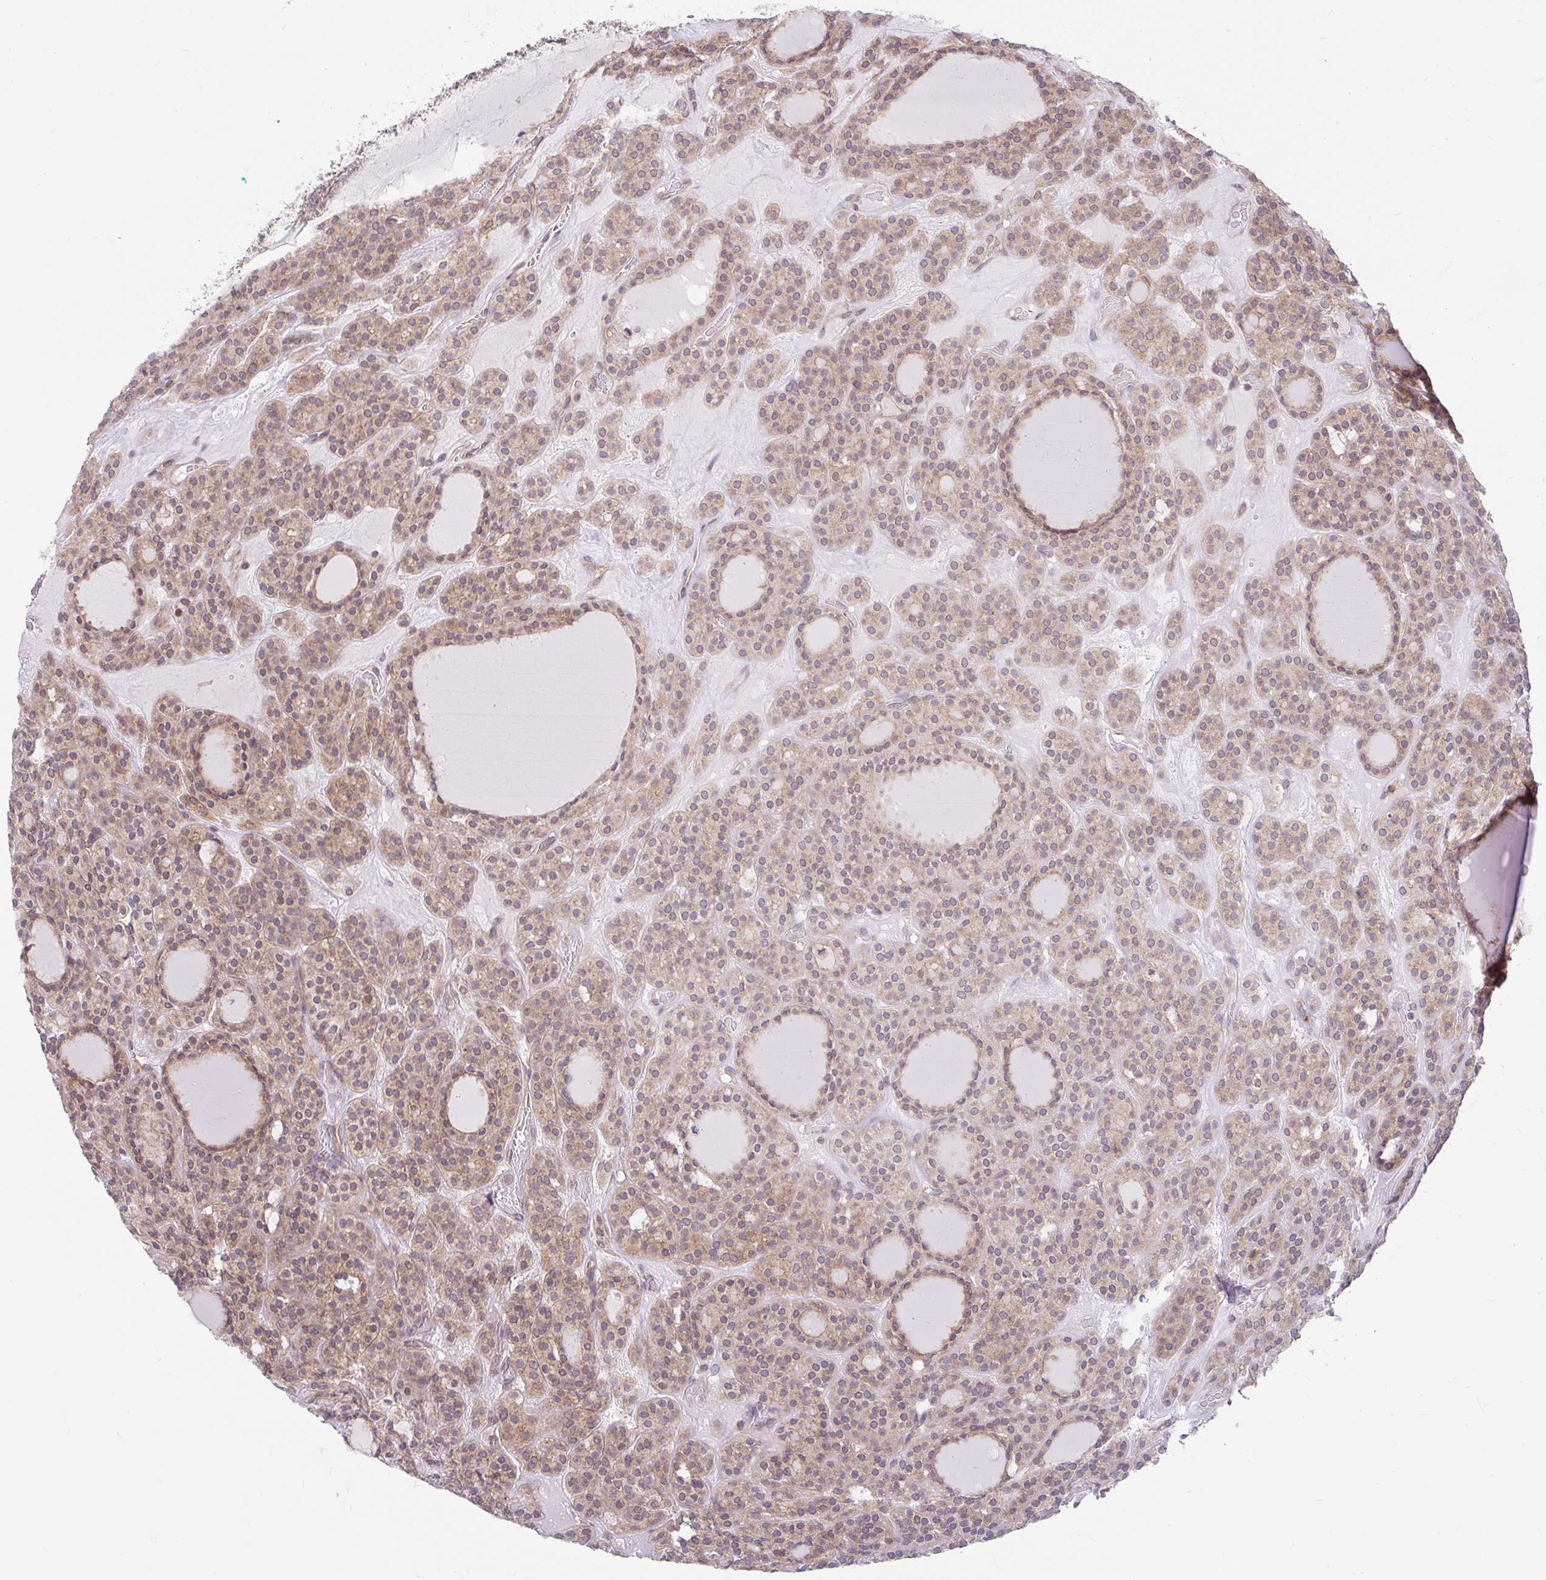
{"staining": {"intensity": "moderate", "quantity": "25%-75%", "location": "cytoplasmic/membranous,nuclear"}, "tissue": "thyroid cancer", "cell_type": "Tumor cells", "image_type": "cancer", "snomed": [{"axis": "morphology", "description": "Follicular adenoma carcinoma, NOS"}, {"axis": "topography", "description": "Thyroid gland"}], "caption": "Protein staining by immunohistochemistry demonstrates moderate cytoplasmic/membranous and nuclear expression in about 25%-75% of tumor cells in follicular adenoma carcinoma (thyroid). (DAB IHC, brown staining for protein, blue staining for nuclei).", "gene": "RALBP1", "patient": {"sex": "female", "age": 63}}